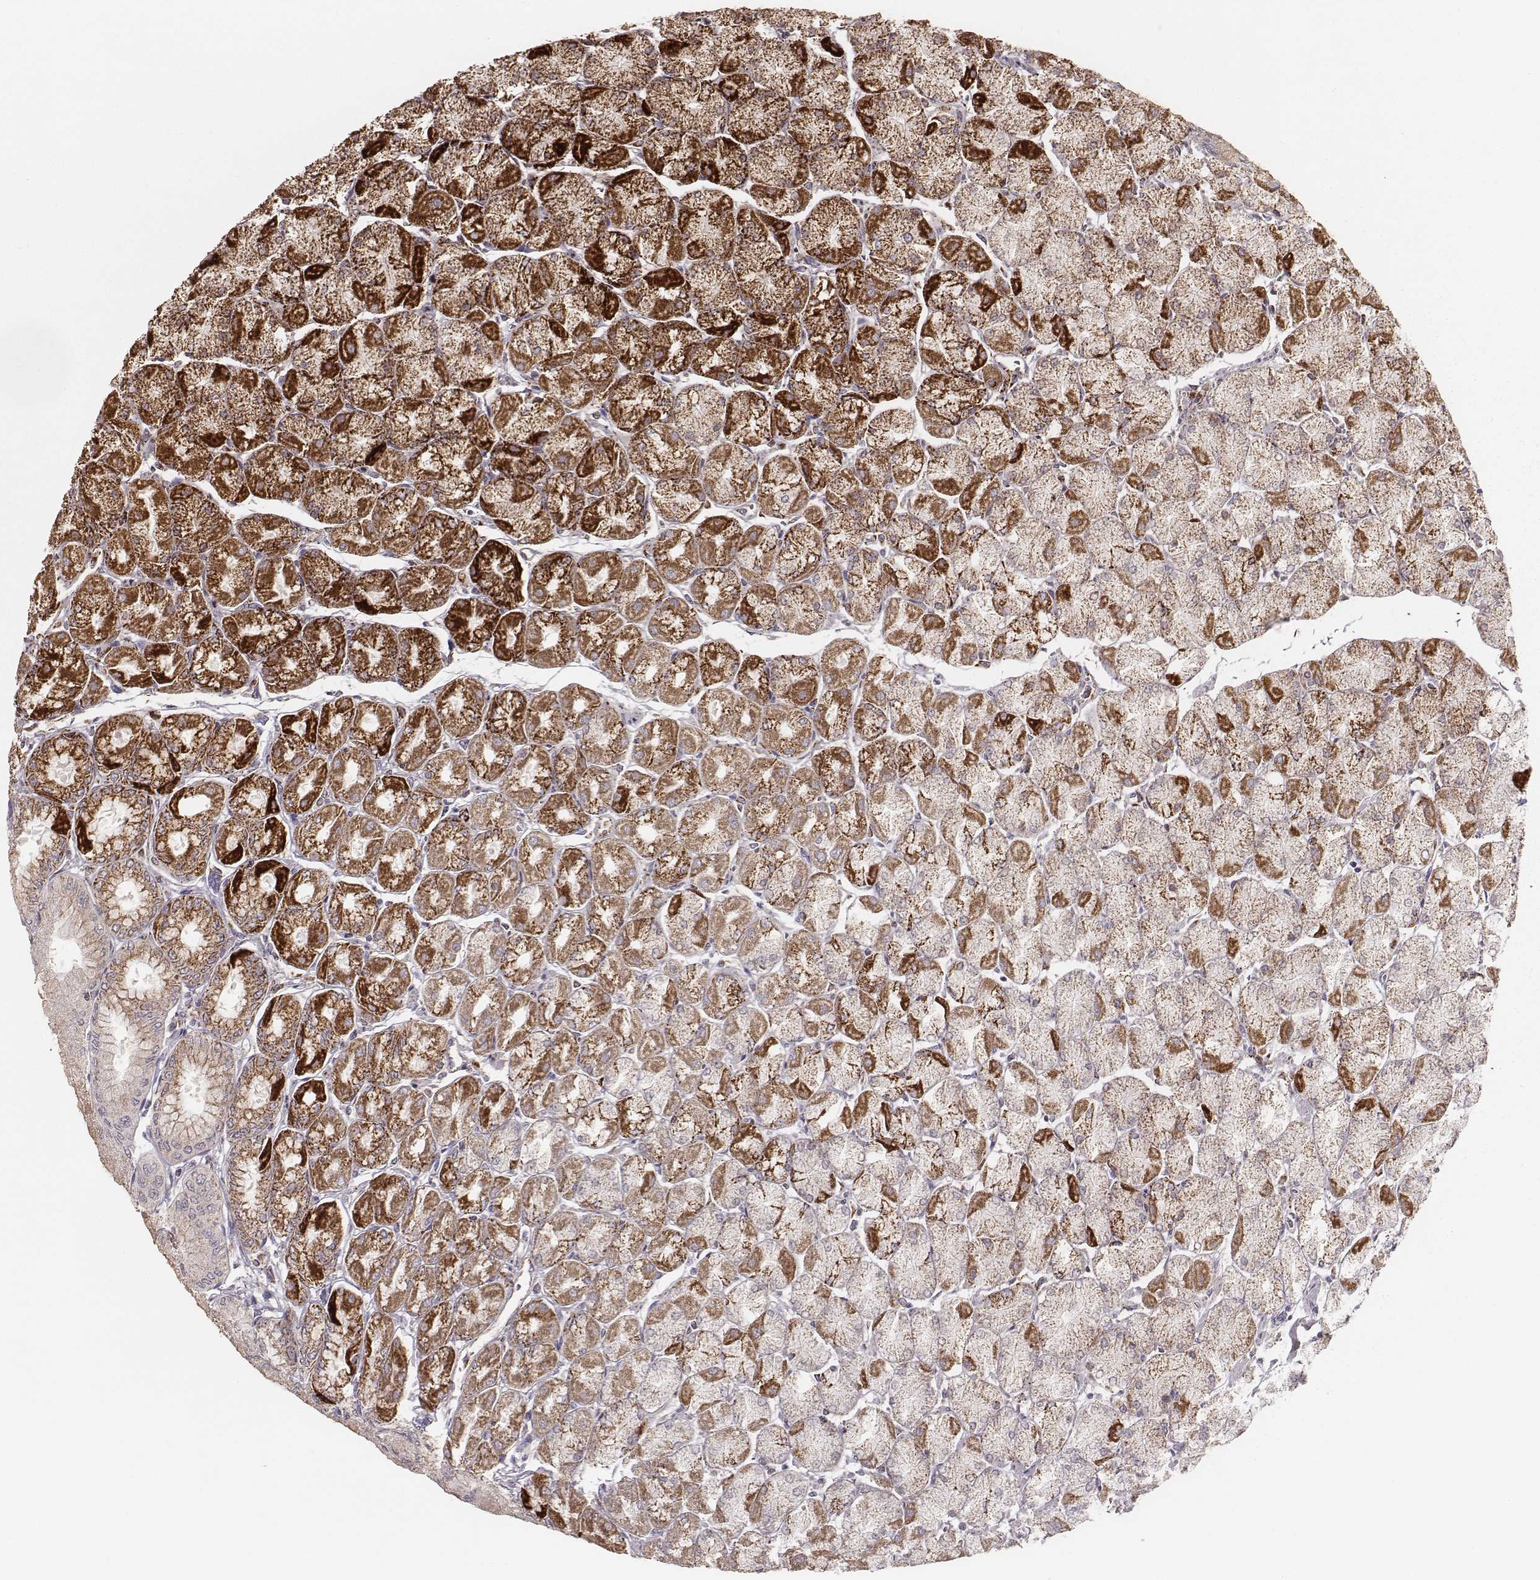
{"staining": {"intensity": "strong", "quantity": ">75%", "location": "cytoplasmic/membranous"}, "tissue": "stomach", "cell_type": "Glandular cells", "image_type": "normal", "snomed": [{"axis": "morphology", "description": "Normal tissue, NOS"}, {"axis": "topography", "description": "Stomach, upper"}], "caption": "Stomach stained for a protein (brown) demonstrates strong cytoplasmic/membranous positive positivity in about >75% of glandular cells.", "gene": "TUFM", "patient": {"sex": "male", "age": 60}}